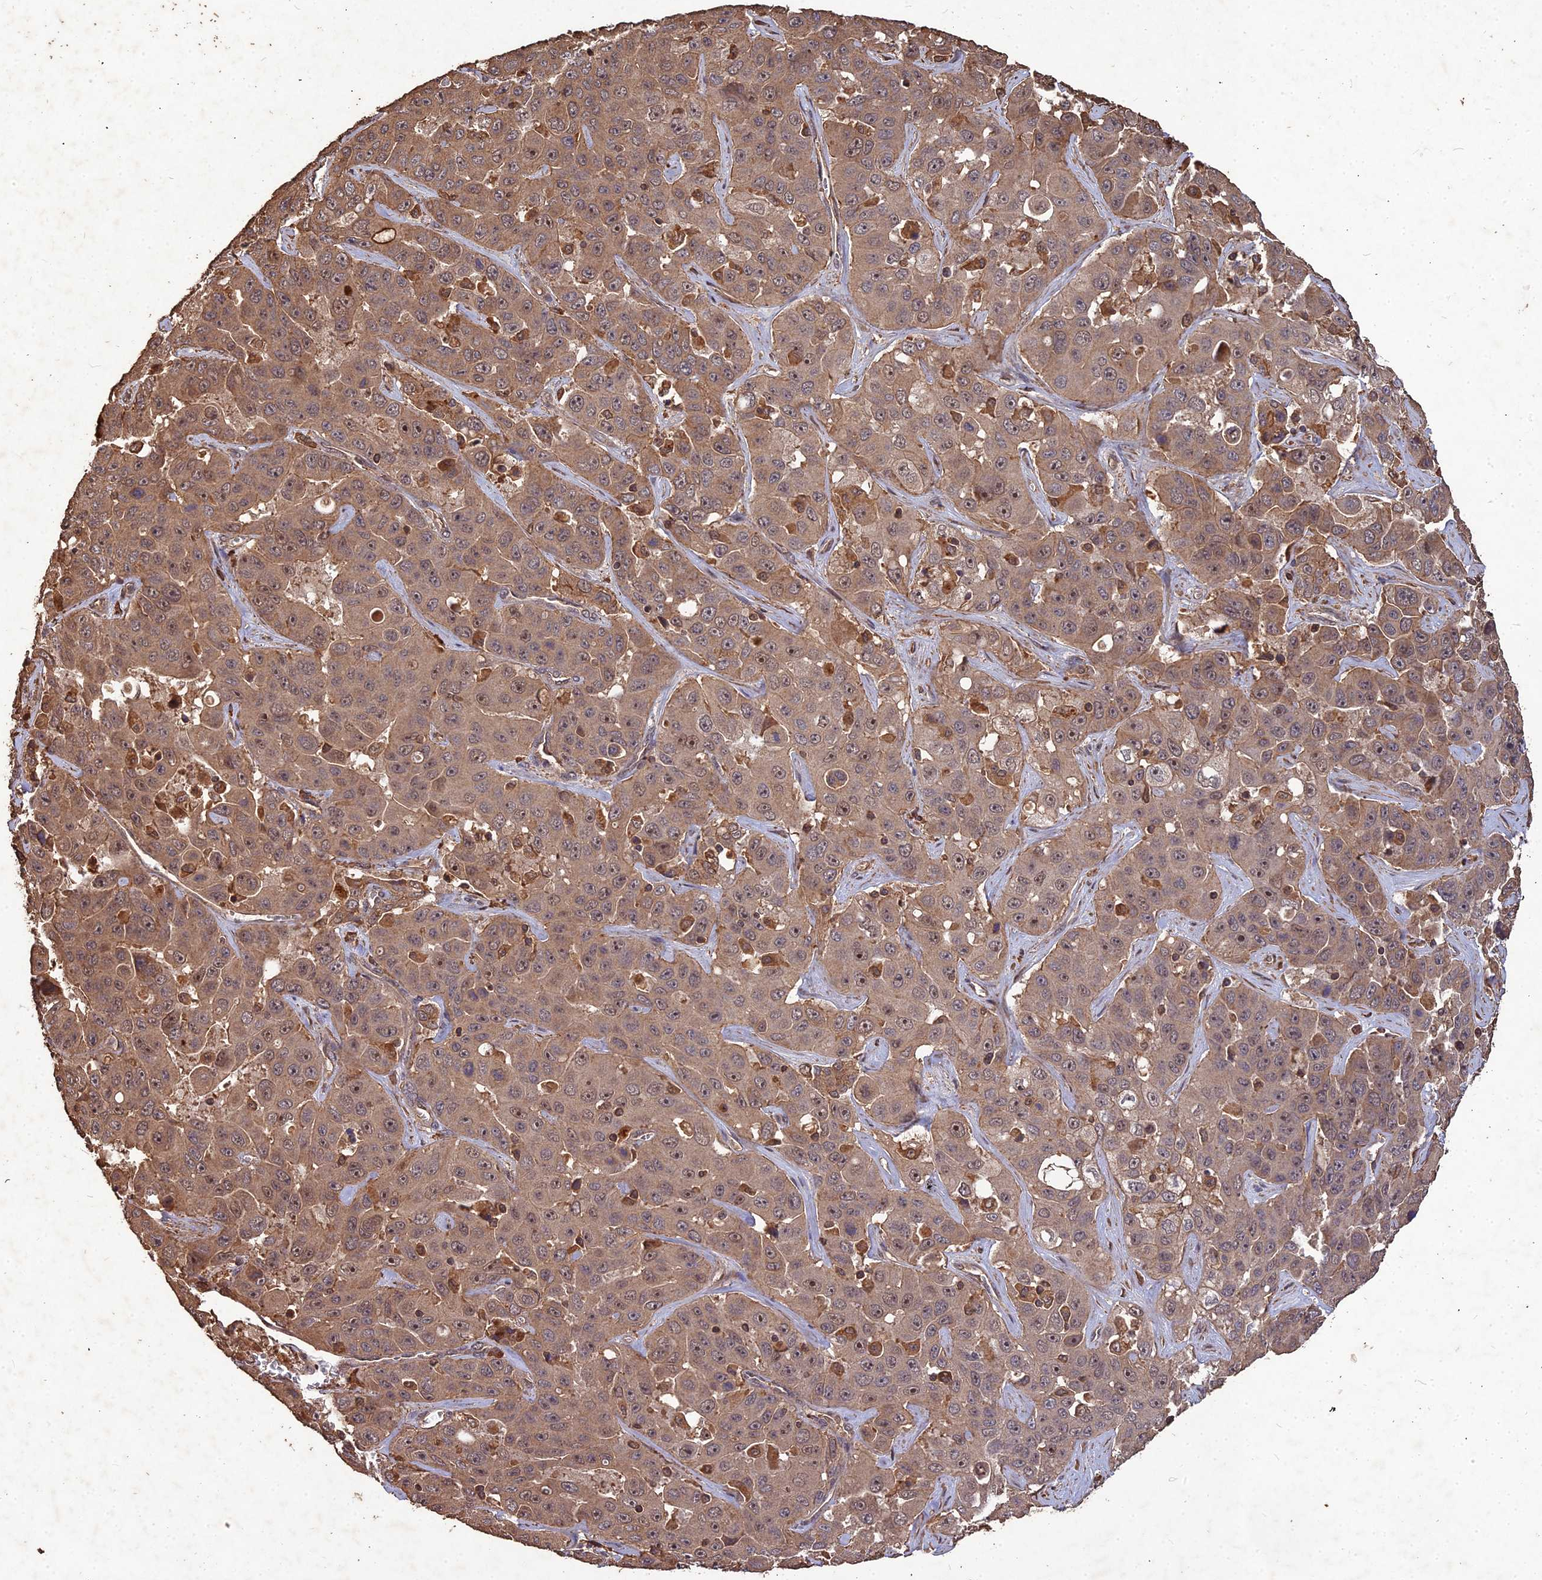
{"staining": {"intensity": "weak", "quantity": ">75%", "location": "cytoplasmic/membranous,nuclear"}, "tissue": "liver cancer", "cell_type": "Tumor cells", "image_type": "cancer", "snomed": [{"axis": "morphology", "description": "Cholangiocarcinoma"}, {"axis": "topography", "description": "Liver"}], "caption": "The image reveals staining of liver cancer, revealing weak cytoplasmic/membranous and nuclear protein expression (brown color) within tumor cells. (DAB IHC with brightfield microscopy, high magnification).", "gene": "SYMPK", "patient": {"sex": "female", "age": 52}}